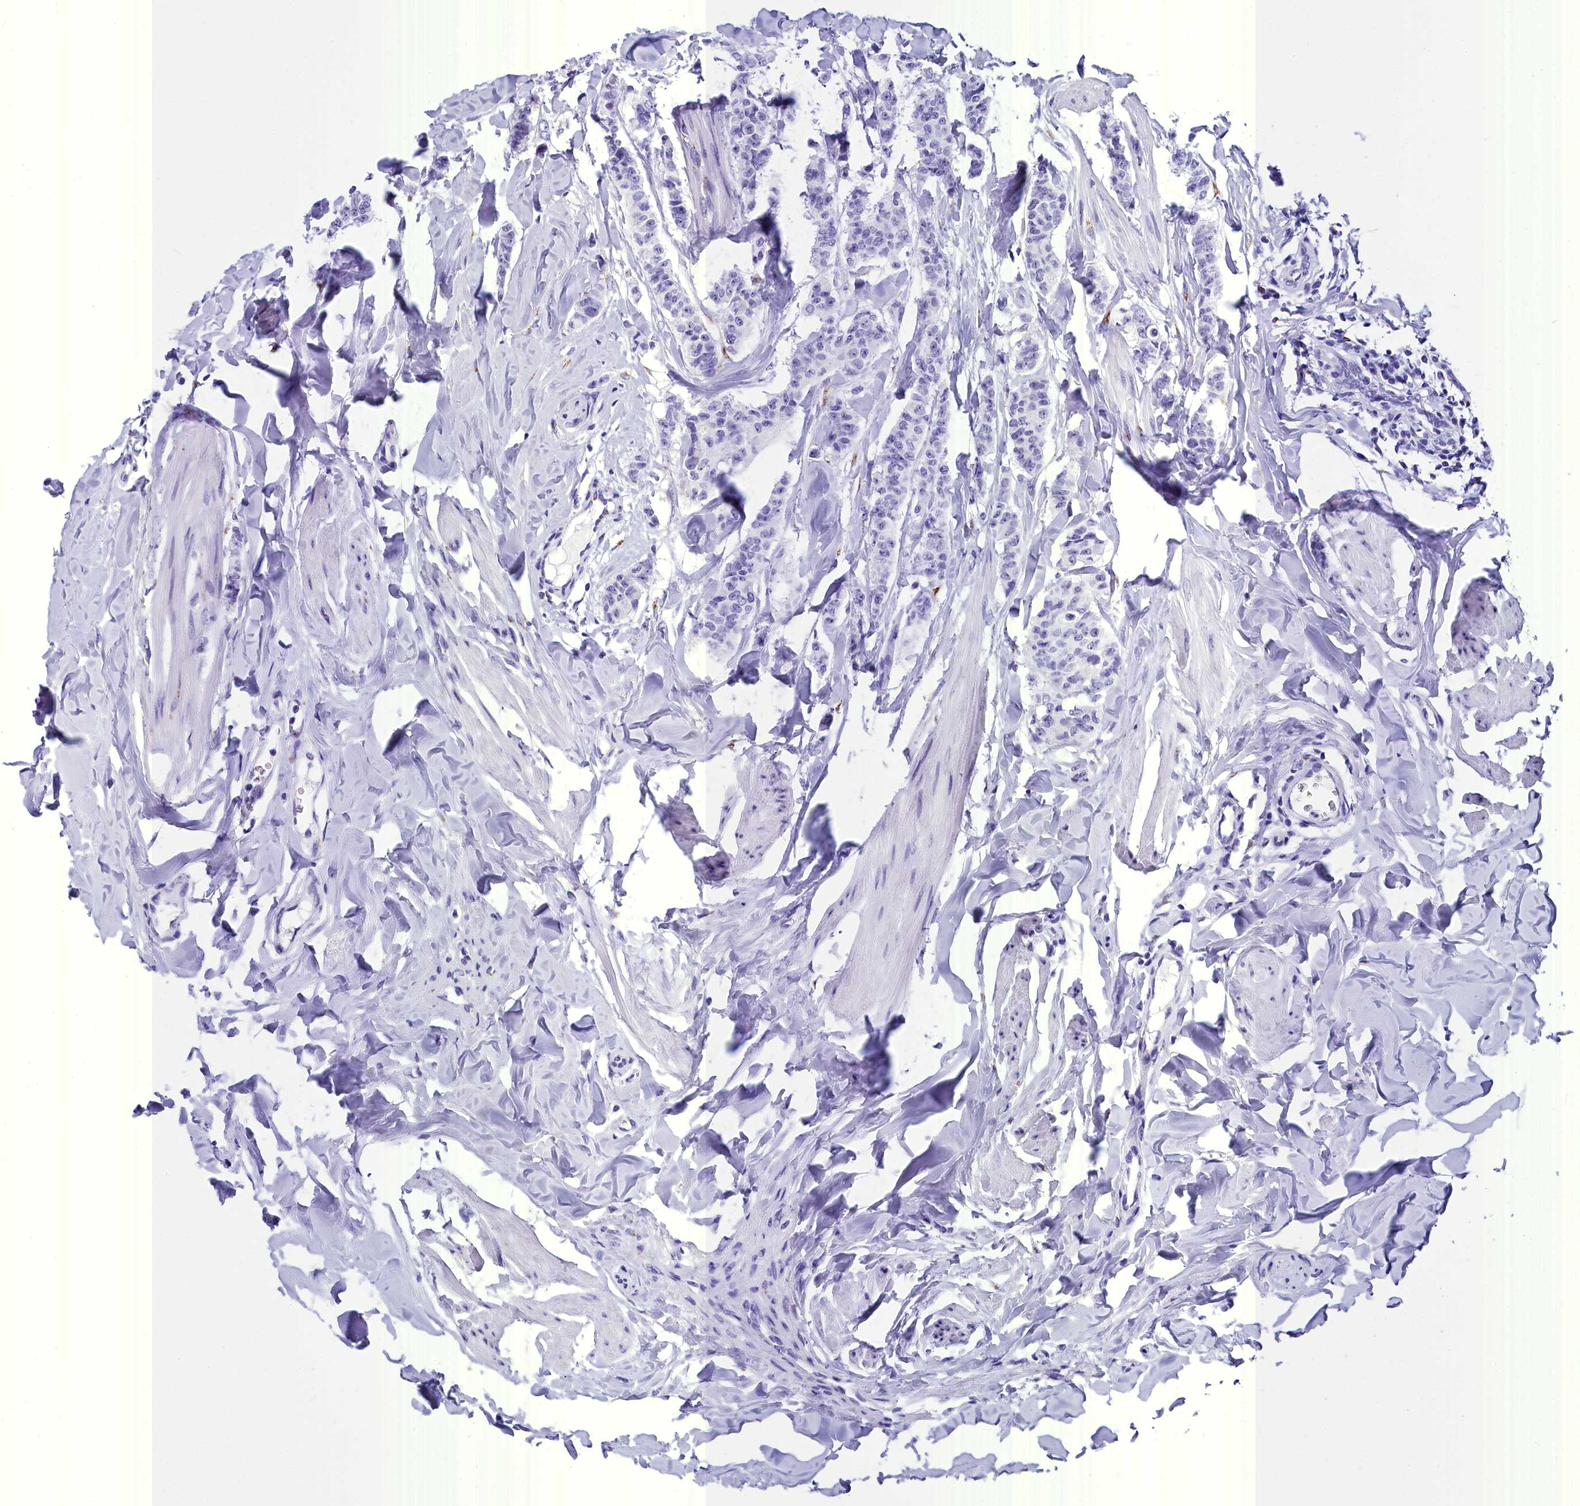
{"staining": {"intensity": "negative", "quantity": "none", "location": "none"}, "tissue": "breast cancer", "cell_type": "Tumor cells", "image_type": "cancer", "snomed": [{"axis": "morphology", "description": "Duct carcinoma"}, {"axis": "topography", "description": "Breast"}], "caption": "Image shows no protein staining in tumor cells of breast cancer (intraductal carcinoma) tissue.", "gene": "AP3B2", "patient": {"sex": "female", "age": 40}}